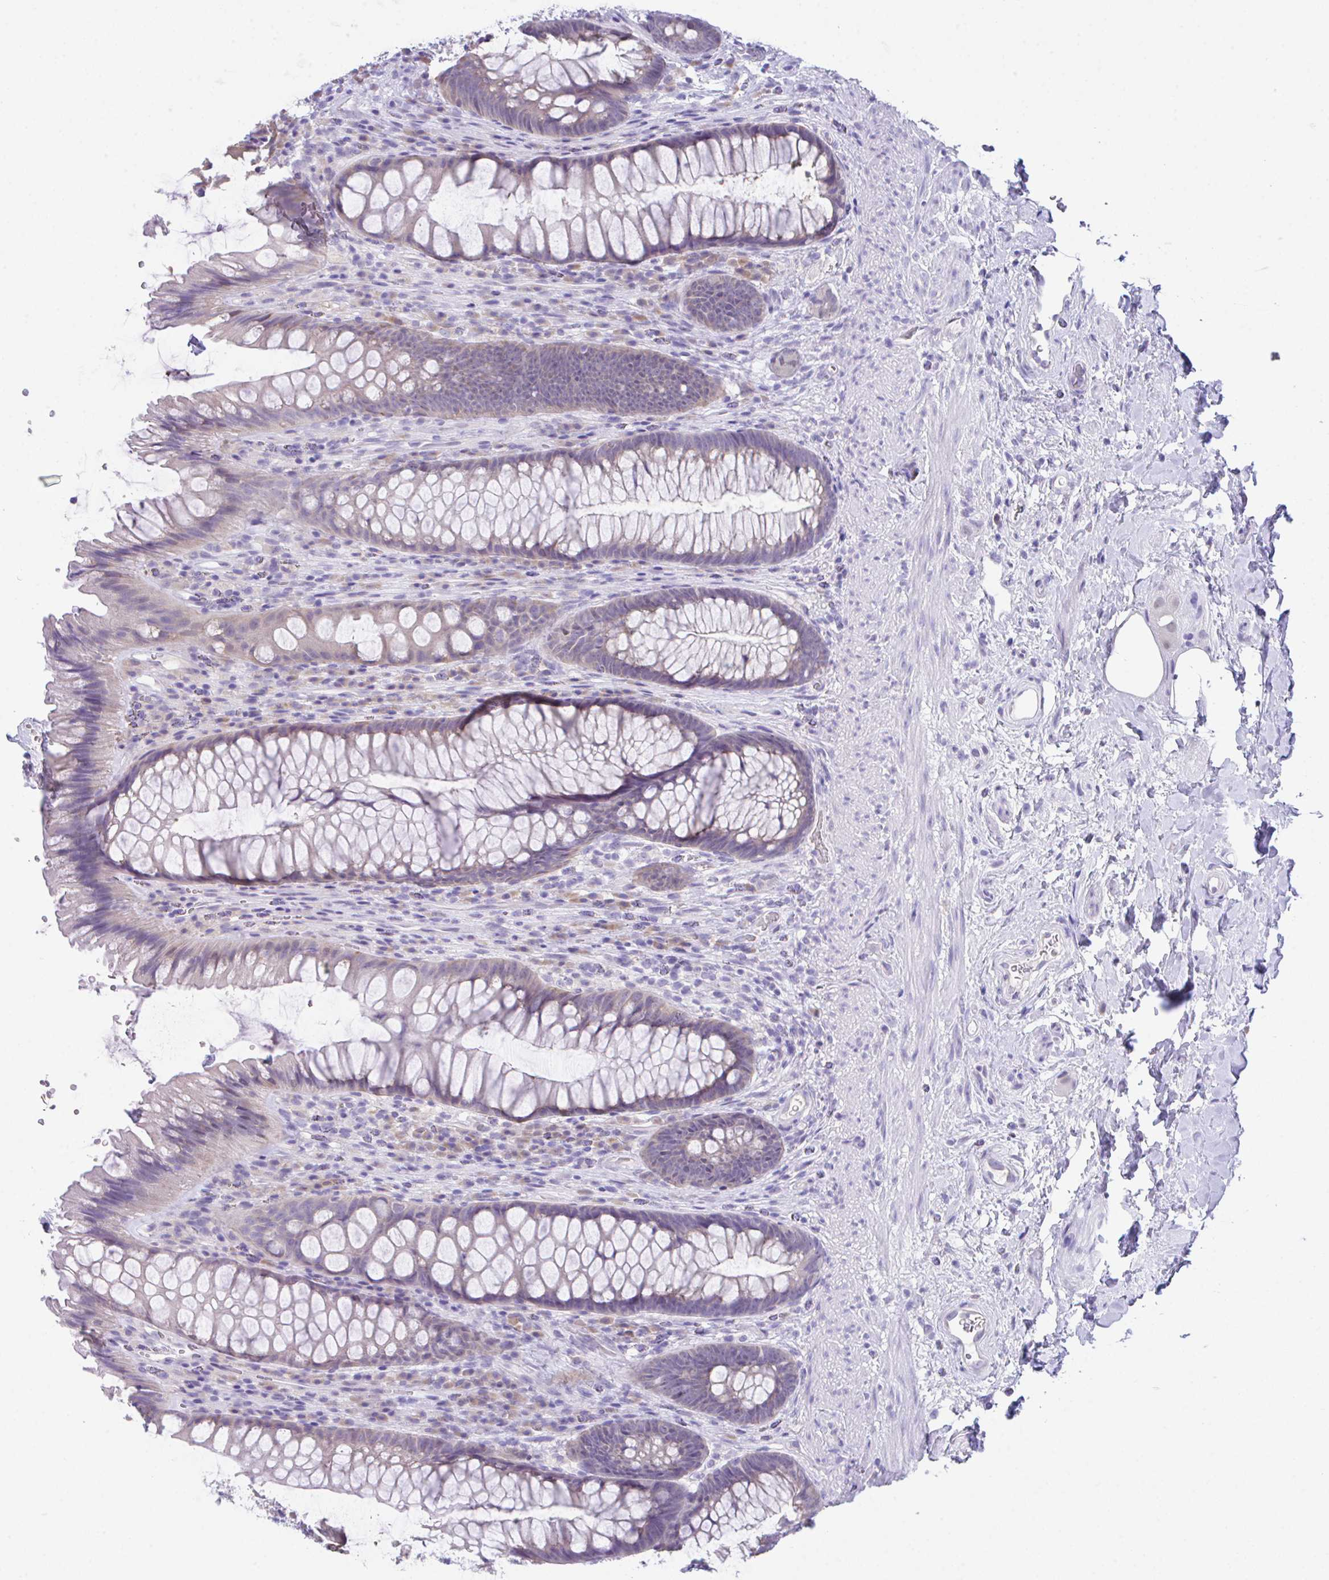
{"staining": {"intensity": "negative", "quantity": "none", "location": "none"}, "tissue": "rectum", "cell_type": "Glandular cells", "image_type": "normal", "snomed": [{"axis": "morphology", "description": "Normal tissue, NOS"}, {"axis": "topography", "description": "Rectum"}], "caption": "A high-resolution histopathology image shows IHC staining of unremarkable rectum, which demonstrates no significant positivity in glandular cells.", "gene": "HOXB4", "patient": {"sex": "male", "age": 53}}